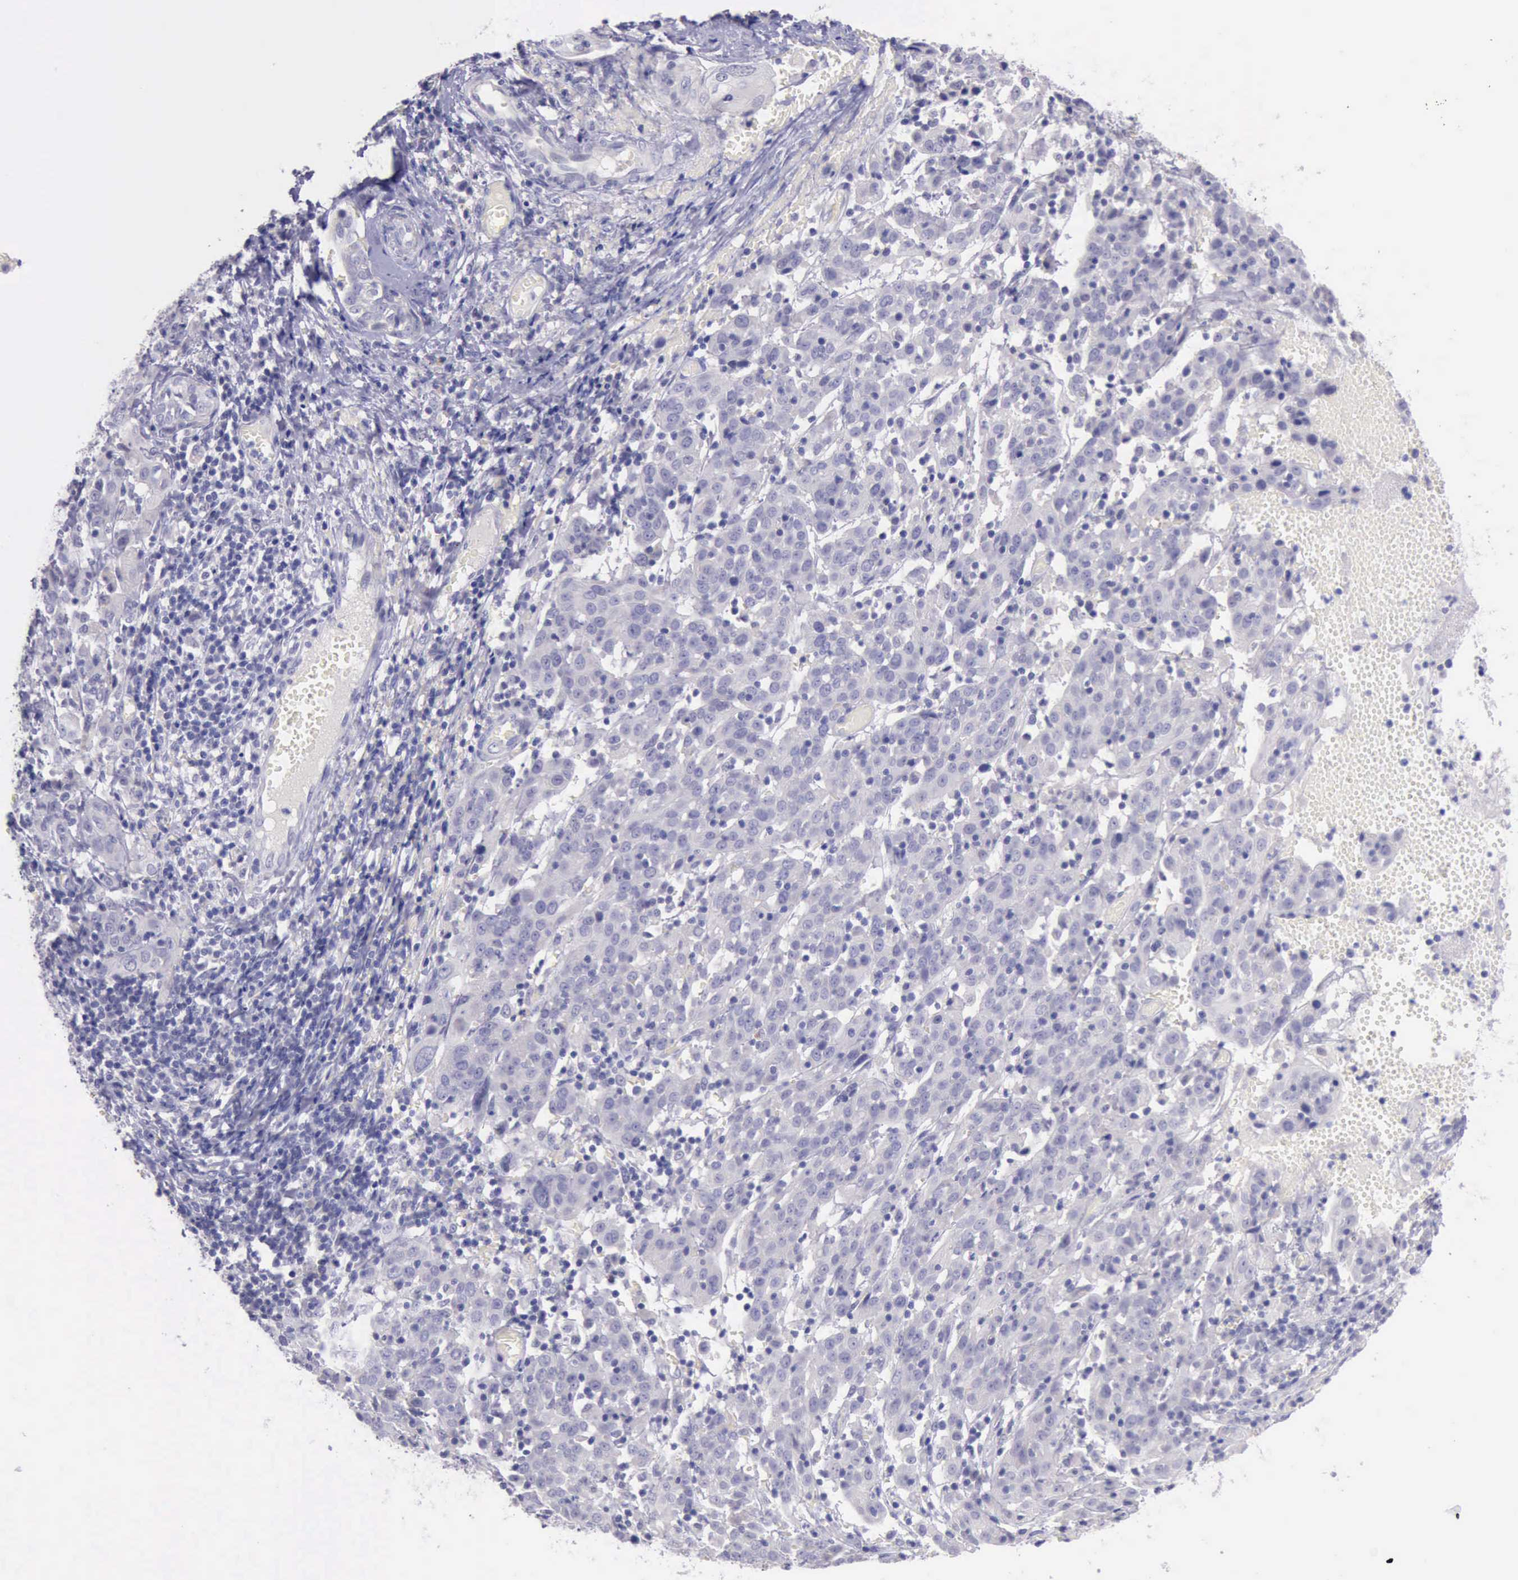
{"staining": {"intensity": "negative", "quantity": "none", "location": "none"}, "tissue": "cervical cancer", "cell_type": "Tumor cells", "image_type": "cancer", "snomed": [{"axis": "morphology", "description": "Normal tissue, NOS"}, {"axis": "morphology", "description": "Squamous cell carcinoma, NOS"}, {"axis": "topography", "description": "Cervix"}], "caption": "Cervical cancer (squamous cell carcinoma) was stained to show a protein in brown. There is no significant staining in tumor cells. (IHC, brightfield microscopy, high magnification).", "gene": "LRFN5", "patient": {"sex": "female", "age": 67}}